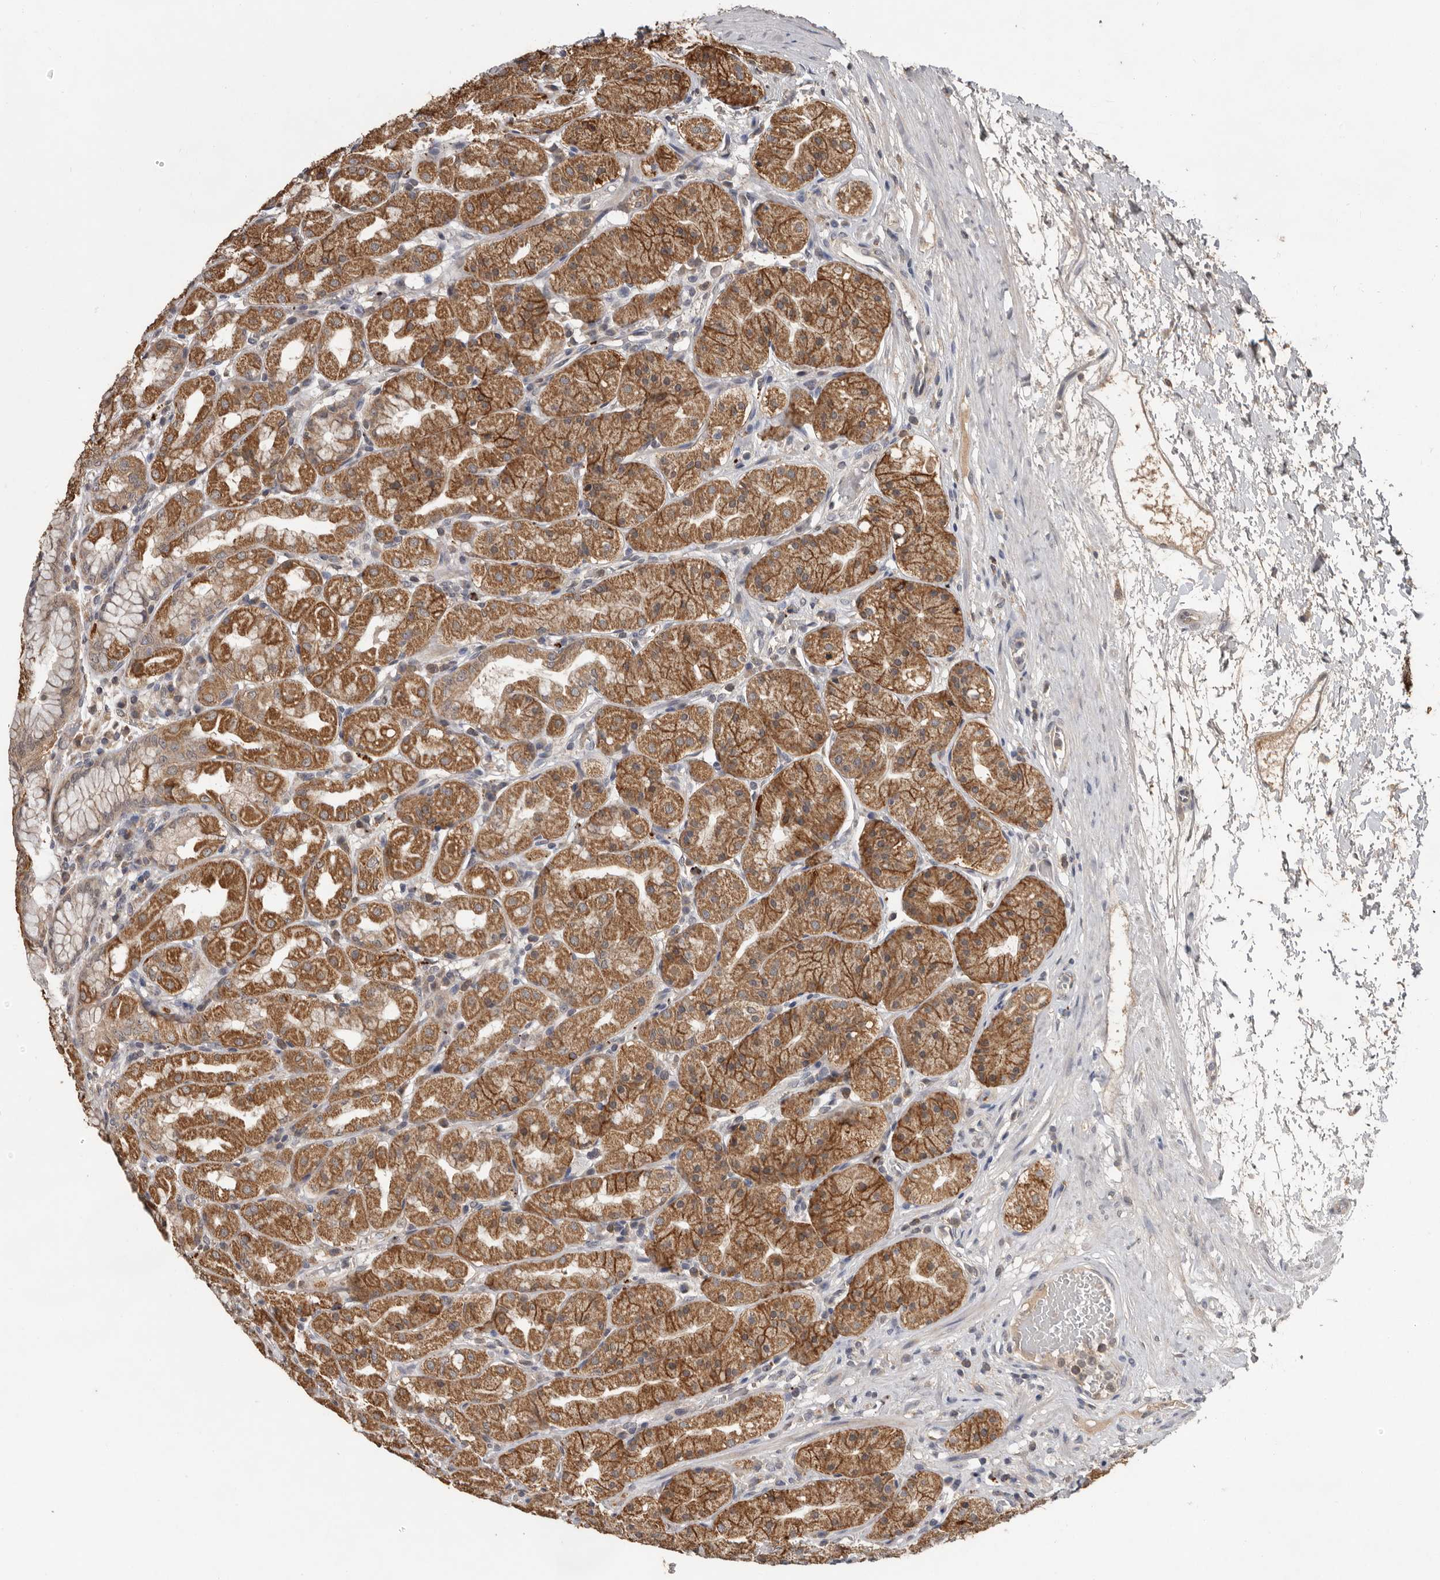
{"staining": {"intensity": "moderate", "quantity": ">75%", "location": "cytoplasmic/membranous"}, "tissue": "stomach", "cell_type": "Glandular cells", "image_type": "normal", "snomed": [{"axis": "morphology", "description": "Normal tissue, NOS"}, {"axis": "topography", "description": "Stomach"}, {"axis": "topography", "description": "Stomach, lower"}], "caption": "A histopathology image of stomach stained for a protein shows moderate cytoplasmic/membranous brown staining in glandular cells. The staining was performed using DAB (3,3'-diaminobenzidine), with brown indicating positive protein expression. Nuclei are stained blue with hematoxylin.", "gene": "MTF1", "patient": {"sex": "female", "age": 56}}